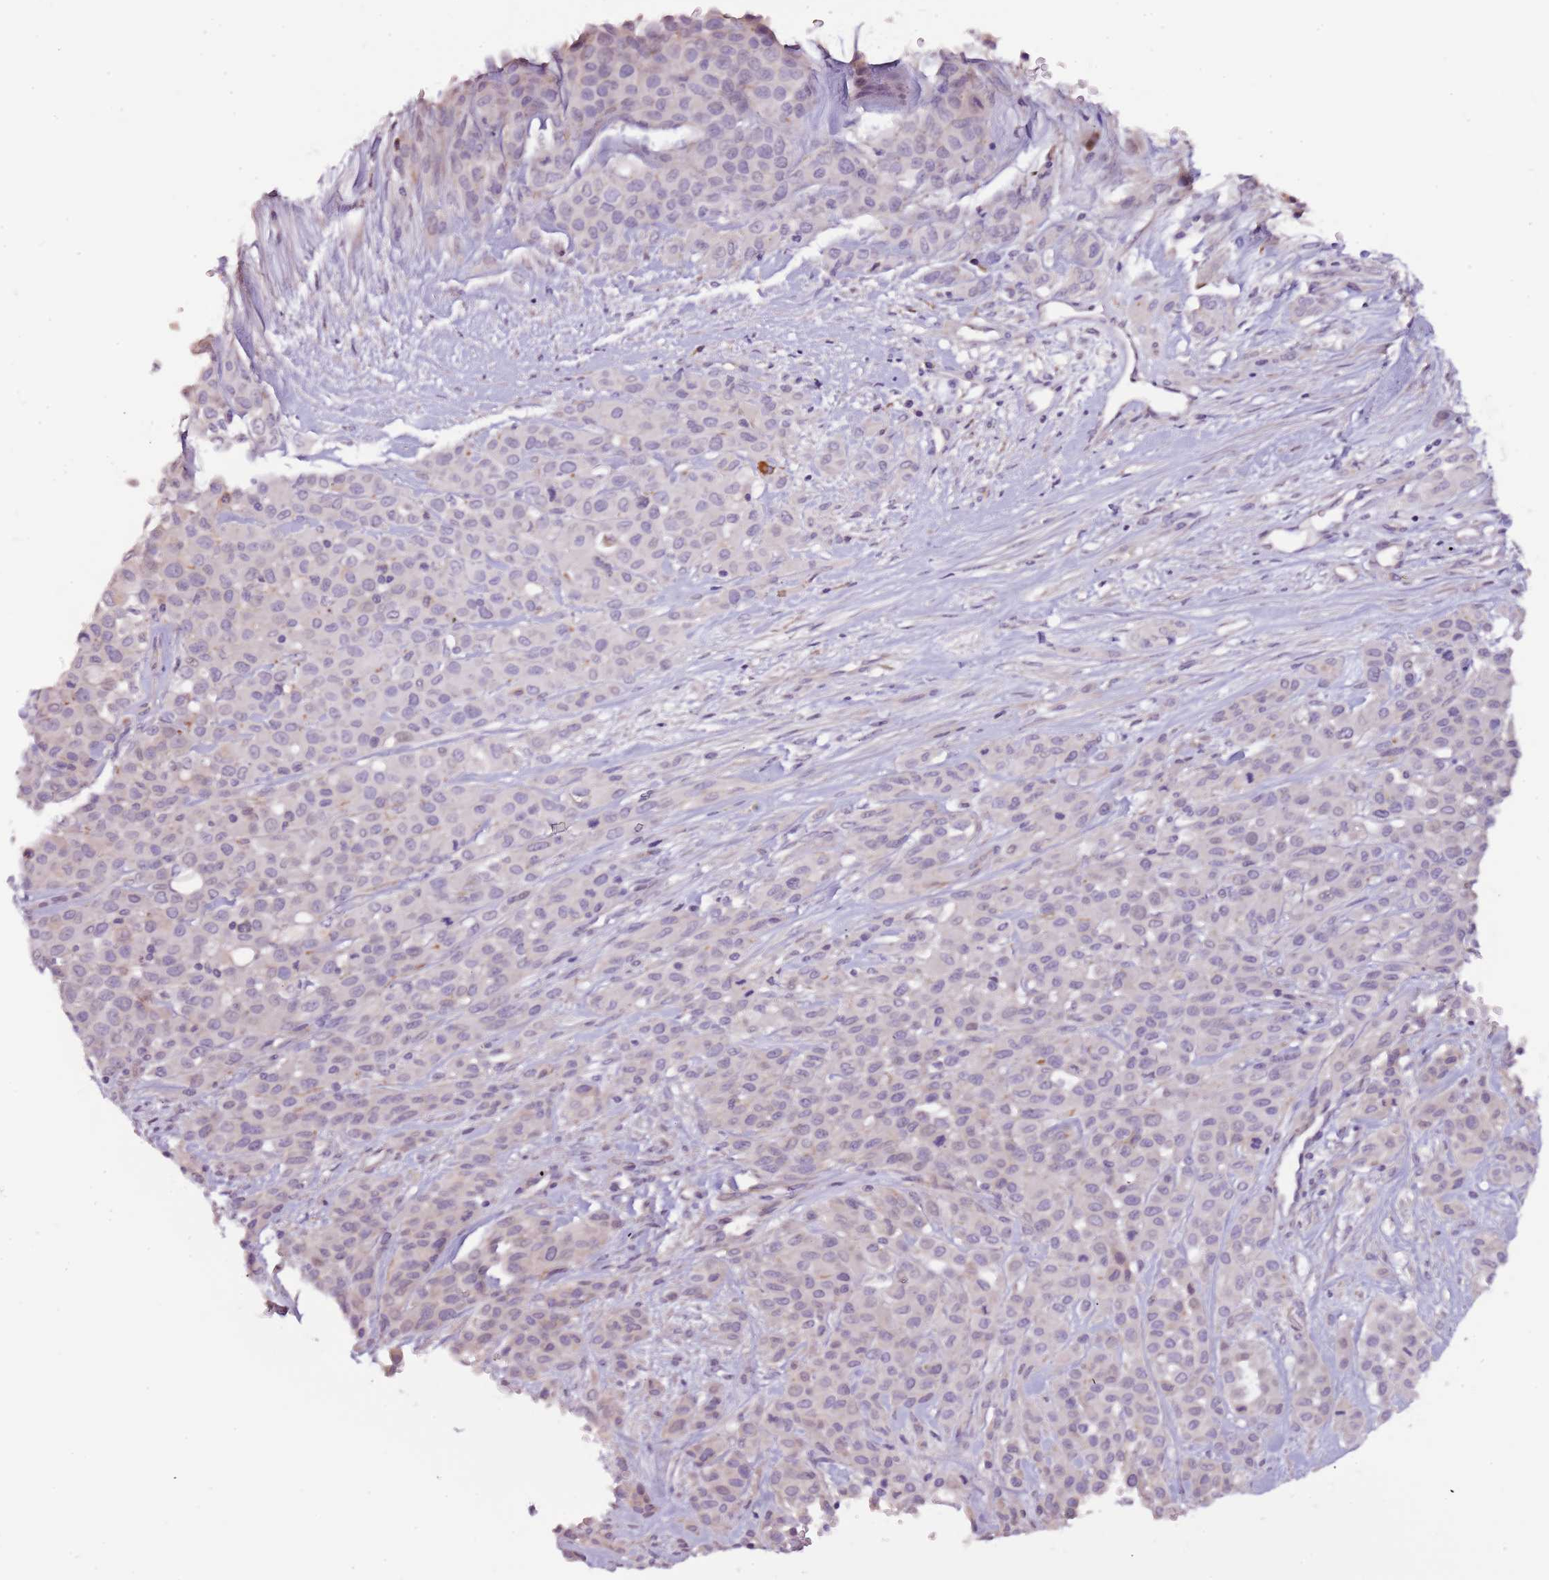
{"staining": {"intensity": "negative", "quantity": "none", "location": "none"}, "tissue": "melanoma", "cell_type": "Tumor cells", "image_type": "cancer", "snomed": [{"axis": "morphology", "description": "Malignant melanoma, Metastatic site"}, {"axis": "topography", "description": "Skin"}], "caption": "The IHC micrograph has no significant staining in tumor cells of malignant melanoma (metastatic site) tissue. (Stains: DAB (3,3'-diaminobenzidine) immunohistochemistry (IHC) with hematoxylin counter stain, Microscopy: brightfield microscopy at high magnification).", "gene": "NKX2-3", "patient": {"sex": "female", "age": 81}}